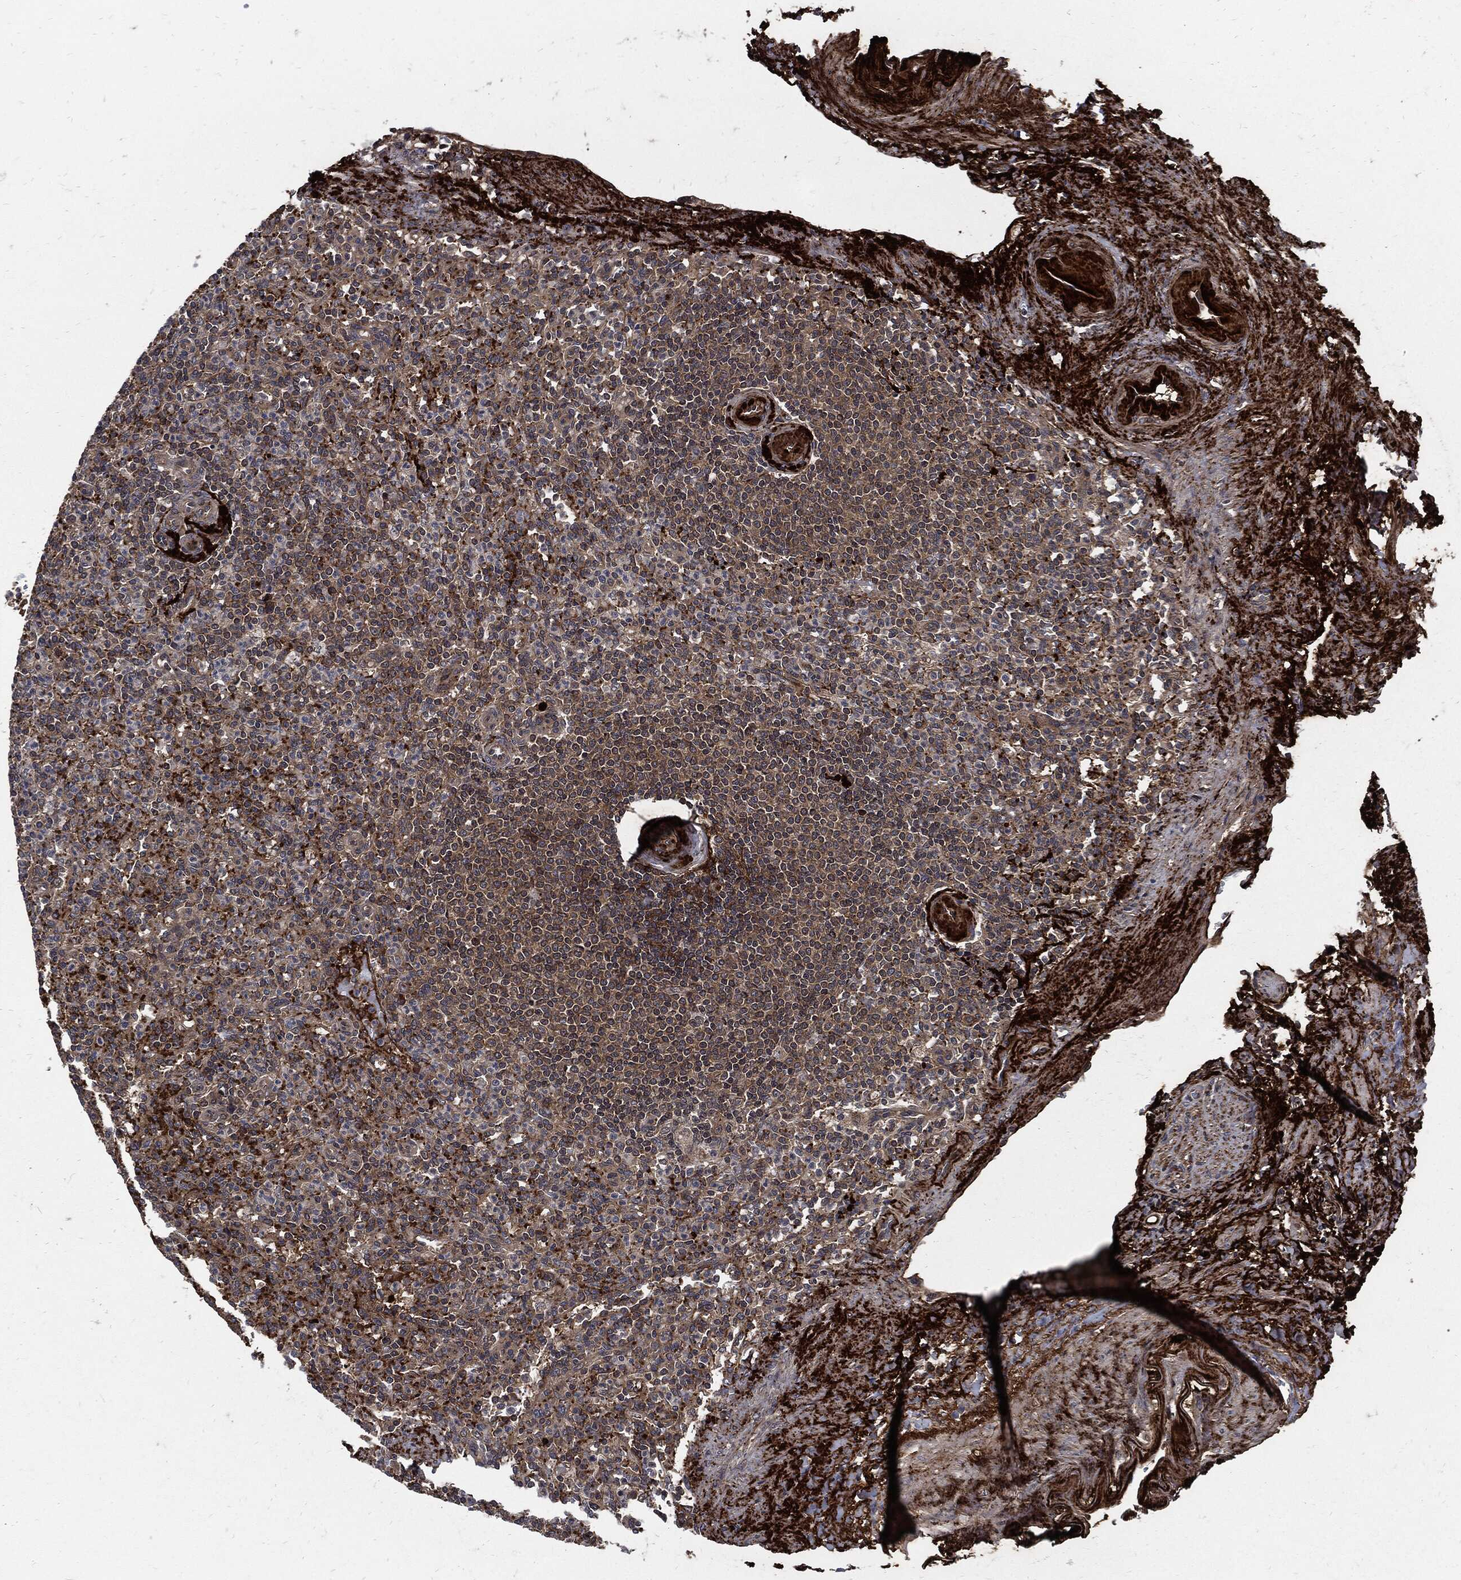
{"staining": {"intensity": "moderate", "quantity": "<25%", "location": "cytoplasmic/membranous"}, "tissue": "spleen", "cell_type": "Cells in red pulp", "image_type": "normal", "snomed": [{"axis": "morphology", "description": "Normal tissue, NOS"}, {"axis": "topography", "description": "Spleen"}], "caption": "Immunohistochemistry image of normal spleen: human spleen stained using immunohistochemistry reveals low levels of moderate protein expression localized specifically in the cytoplasmic/membranous of cells in red pulp, appearing as a cytoplasmic/membranous brown color.", "gene": "CLU", "patient": {"sex": "female", "age": 74}}